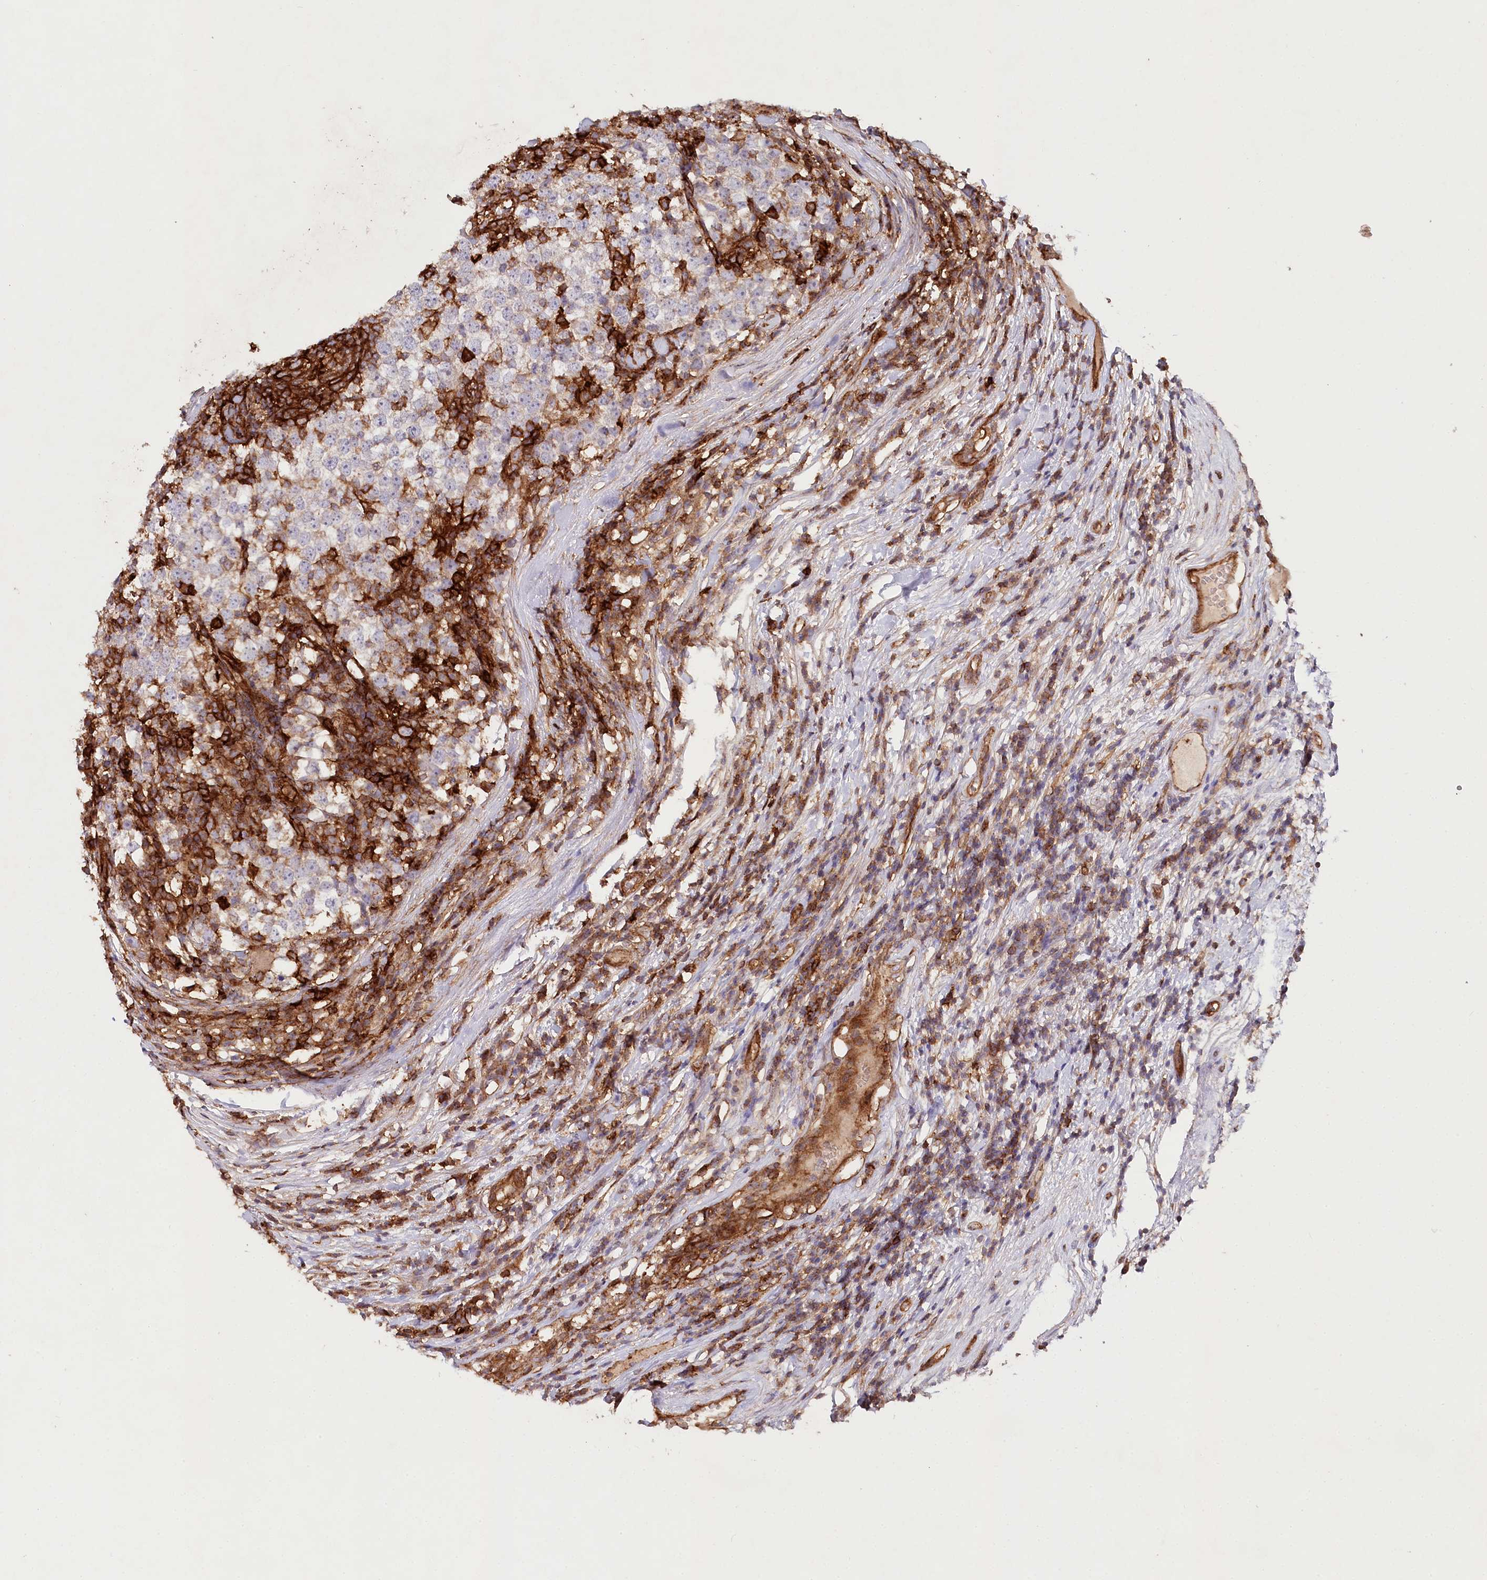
{"staining": {"intensity": "negative", "quantity": "none", "location": "none"}, "tissue": "testis cancer", "cell_type": "Tumor cells", "image_type": "cancer", "snomed": [{"axis": "morphology", "description": "Seminoma, NOS"}, {"axis": "topography", "description": "Testis"}], "caption": "Tumor cells are negative for brown protein staining in seminoma (testis).", "gene": "RBP5", "patient": {"sex": "male", "age": 65}}